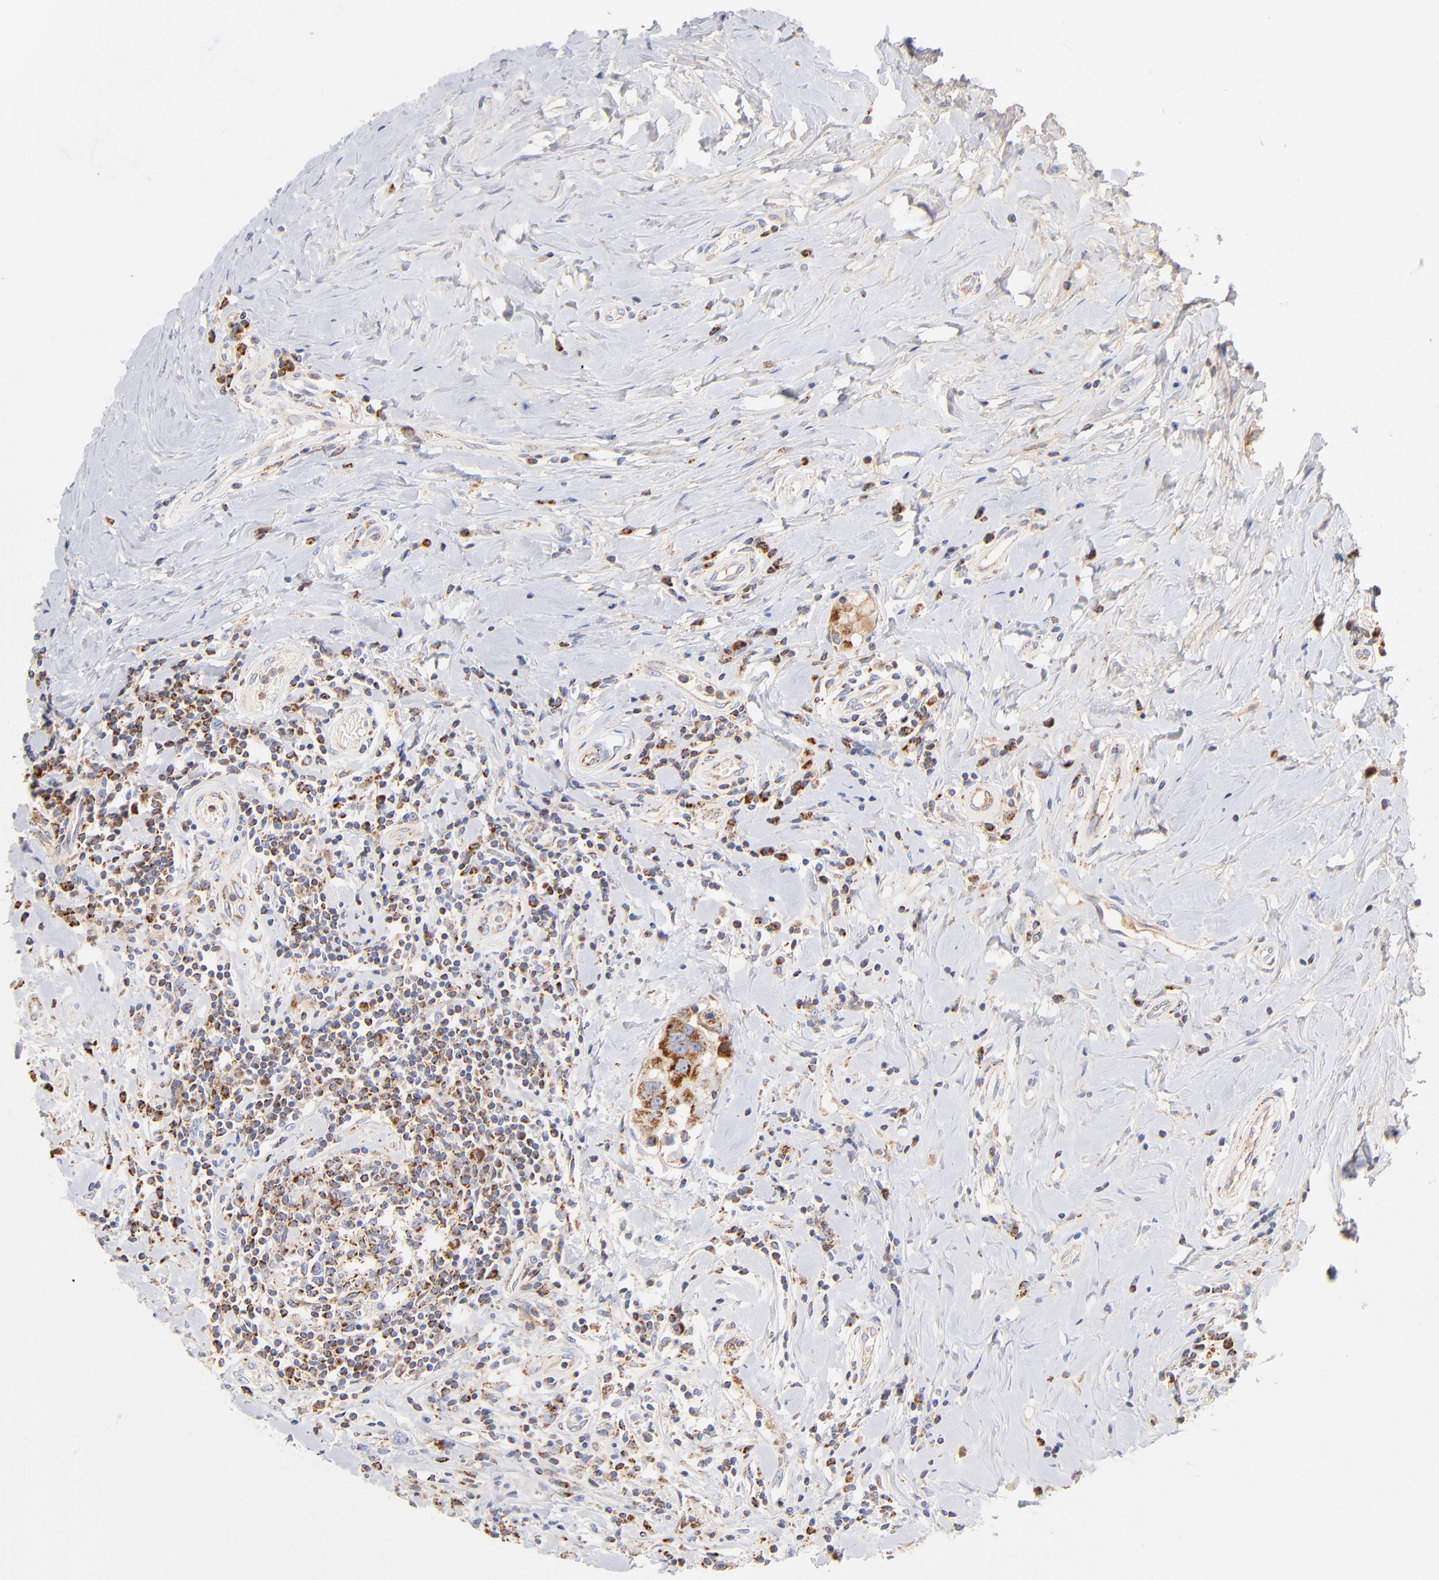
{"staining": {"intensity": "moderate", "quantity": ">75%", "location": "cytoplasmic/membranous"}, "tissue": "breast cancer", "cell_type": "Tumor cells", "image_type": "cancer", "snomed": [{"axis": "morphology", "description": "Duct carcinoma"}, {"axis": "topography", "description": "Breast"}], "caption": "The photomicrograph shows immunohistochemical staining of breast cancer (invasive ductal carcinoma). There is moderate cytoplasmic/membranous positivity is seen in about >75% of tumor cells.", "gene": "DLAT", "patient": {"sex": "female", "age": 27}}